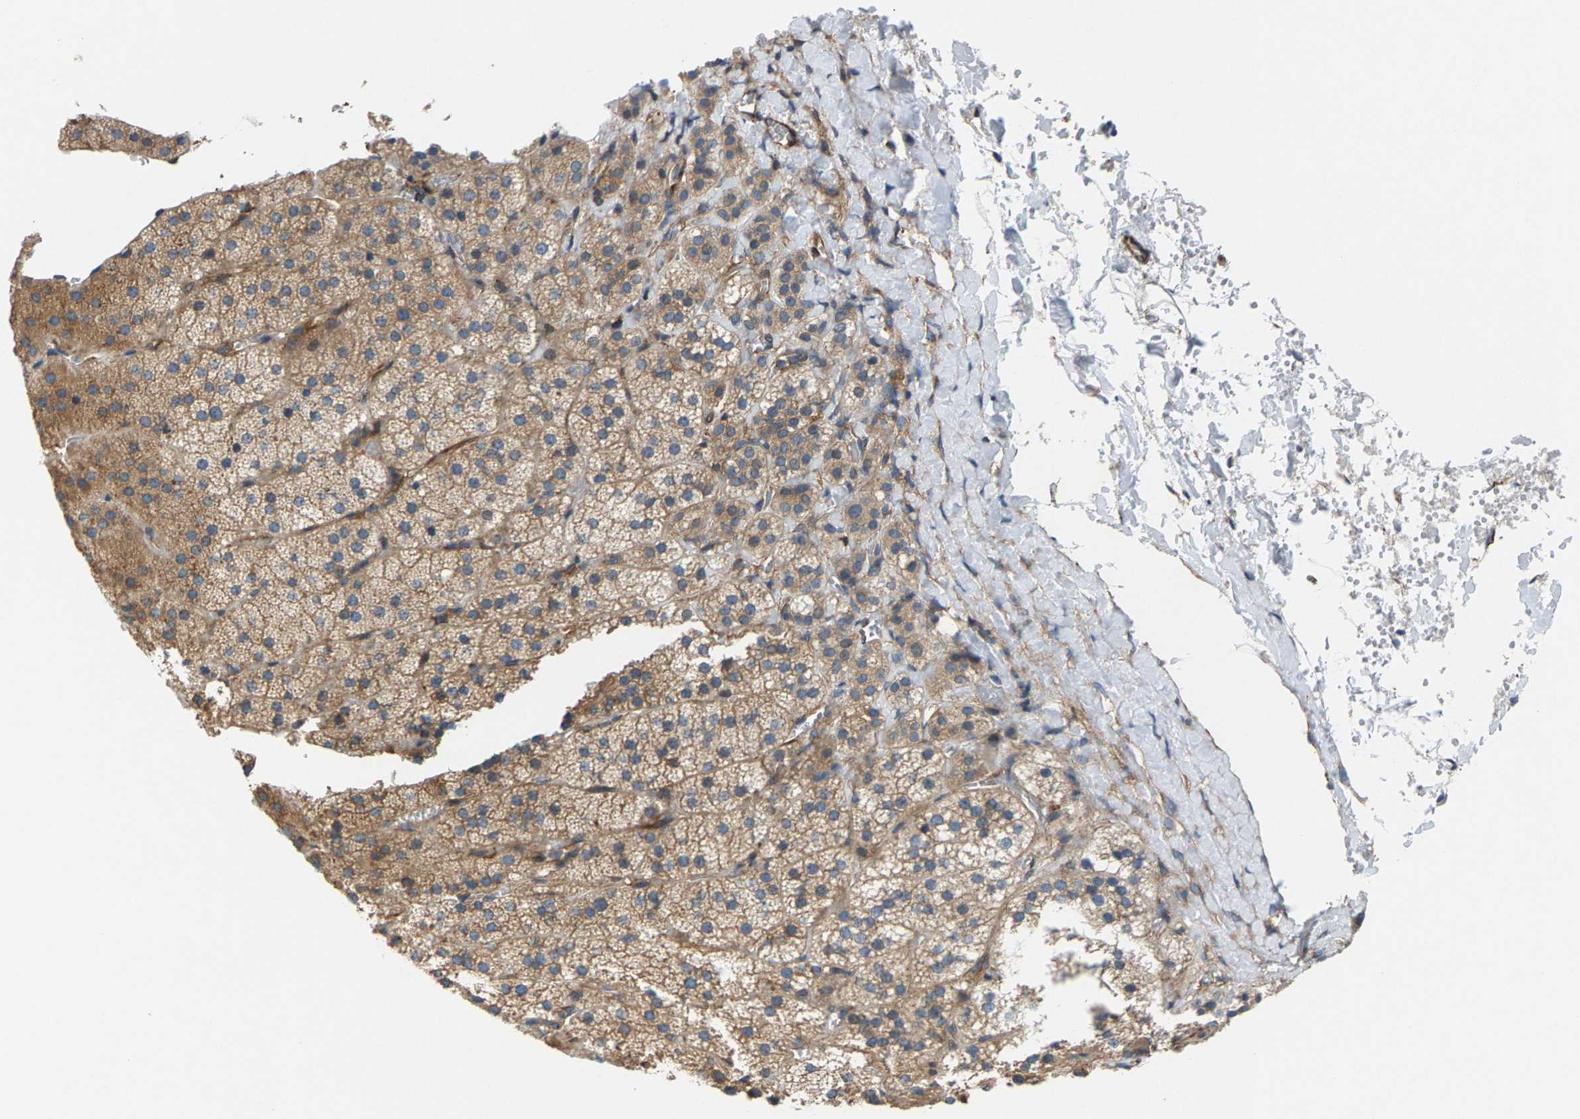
{"staining": {"intensity": "moderate", "quantity": ">75%", "location": "cytoplasmic/membranous"}, "tissue": "adrenal gland", "cell_type": "Glandular cells", "image_type": "normal", "snomed": [{"axis": "morphology", "description": "Normal tissue, NOS"}, {"axis": "topography", "description": "Adrenal gland"}], "caption": "An IHC image of benign tissue is shown. Protein staining in brown shows moderate cytoplasmic/membranous positivity in adrenal gland within glandular cells.", "gene": "PDCL", "patient": {"sex": "female", "age": 44}}